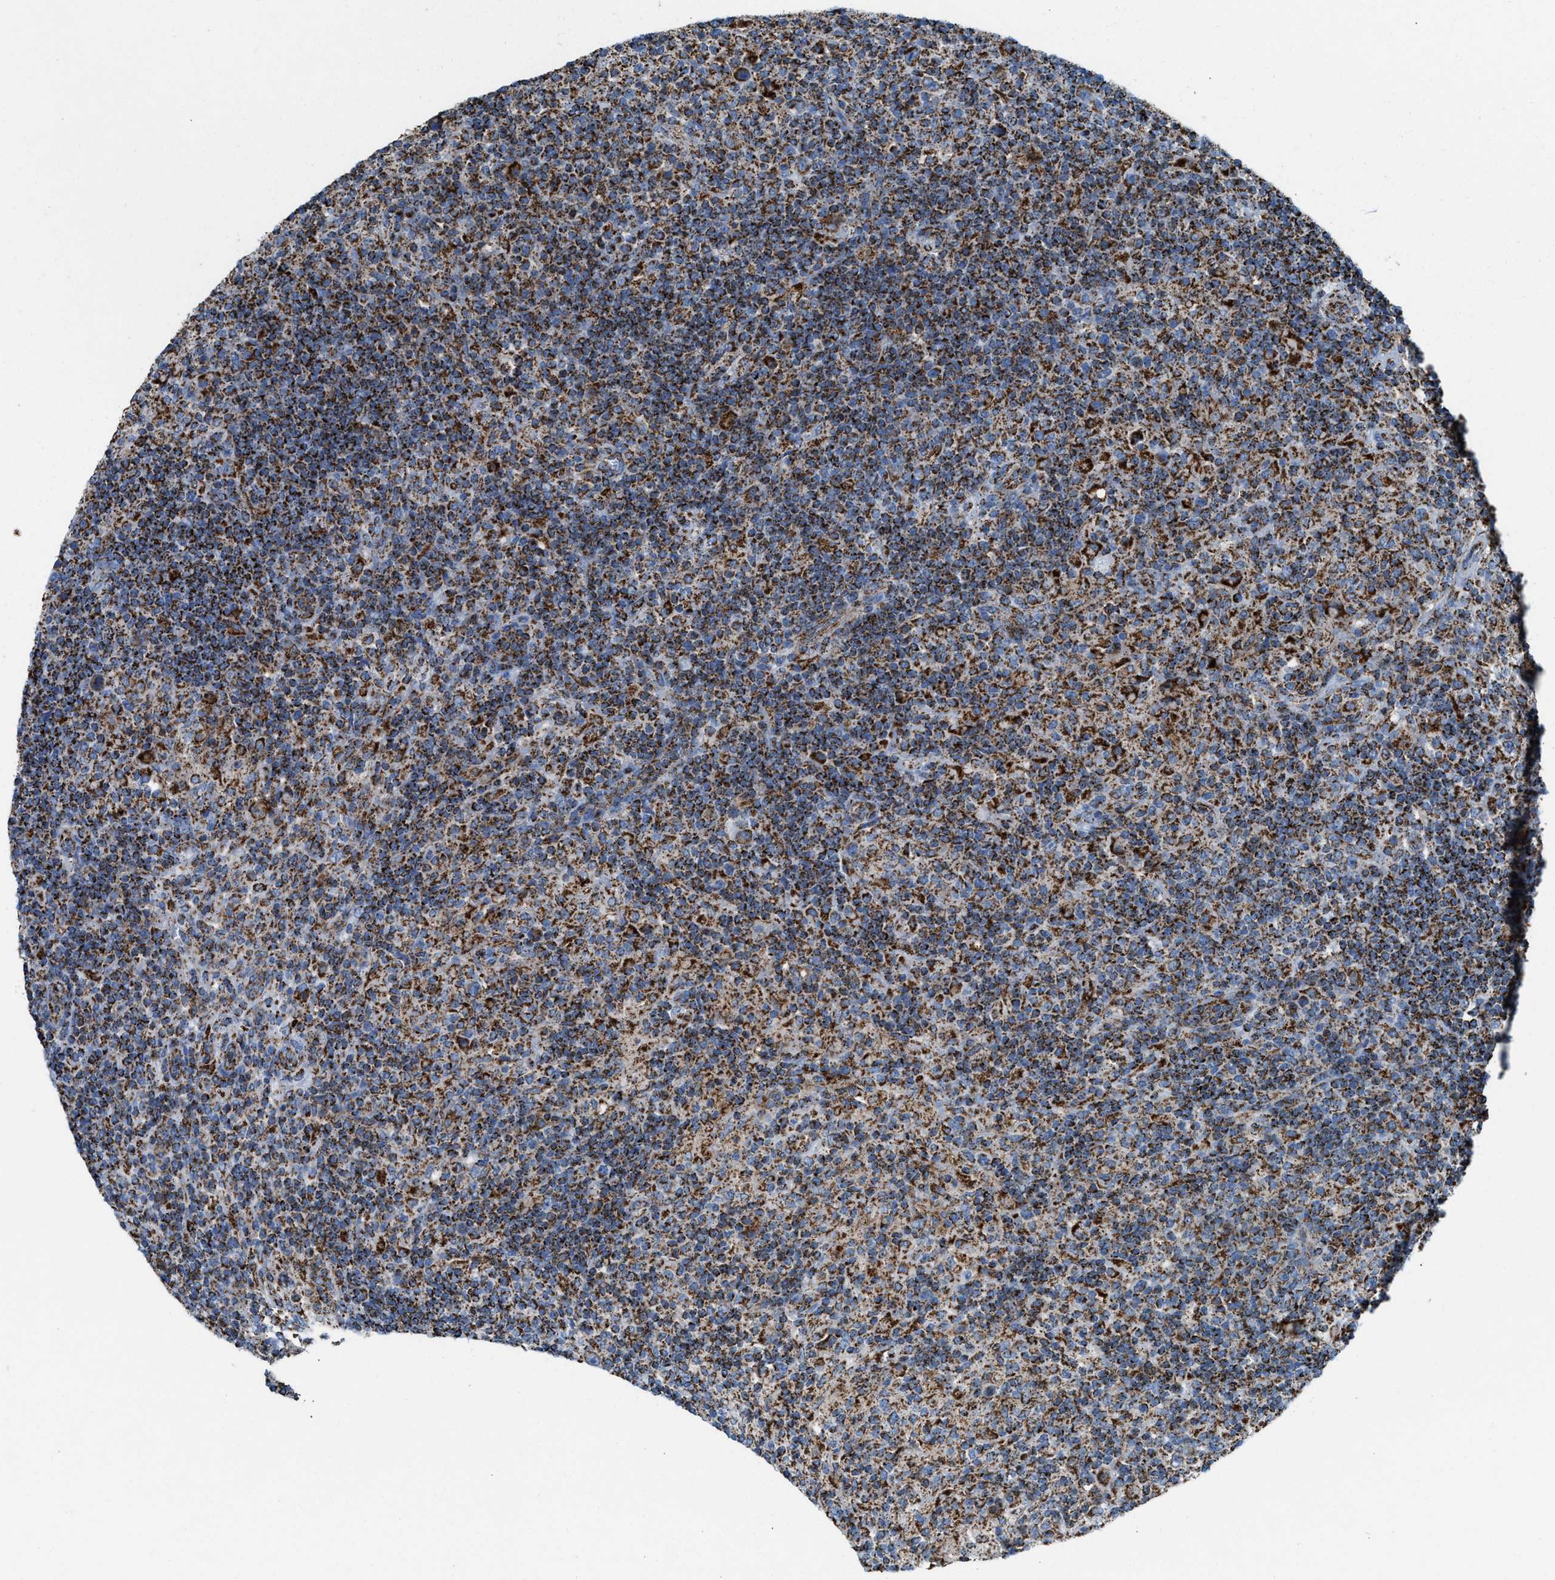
{"staining": {"intensity": "strong", "quantity": "25%-75%", "location": "cytoplasmic/membranous"}, "tissue": "lymphoma", "cell_type": "Tumor cells", "image_type": "cancer", "snomed": [{"axis": "morphology", "description": "Hodgkin's disease, NOS"}, {"axis": "topography", "description": "Lymph node"}], "caption": "Lymphoma stained with a brown dye demonstrates strong cytoplasmic/membranous positive staining in about 25%-75% of tumor cells.", "gene": "ECHS1", "patient": {"sex": "male", "age": 70}}